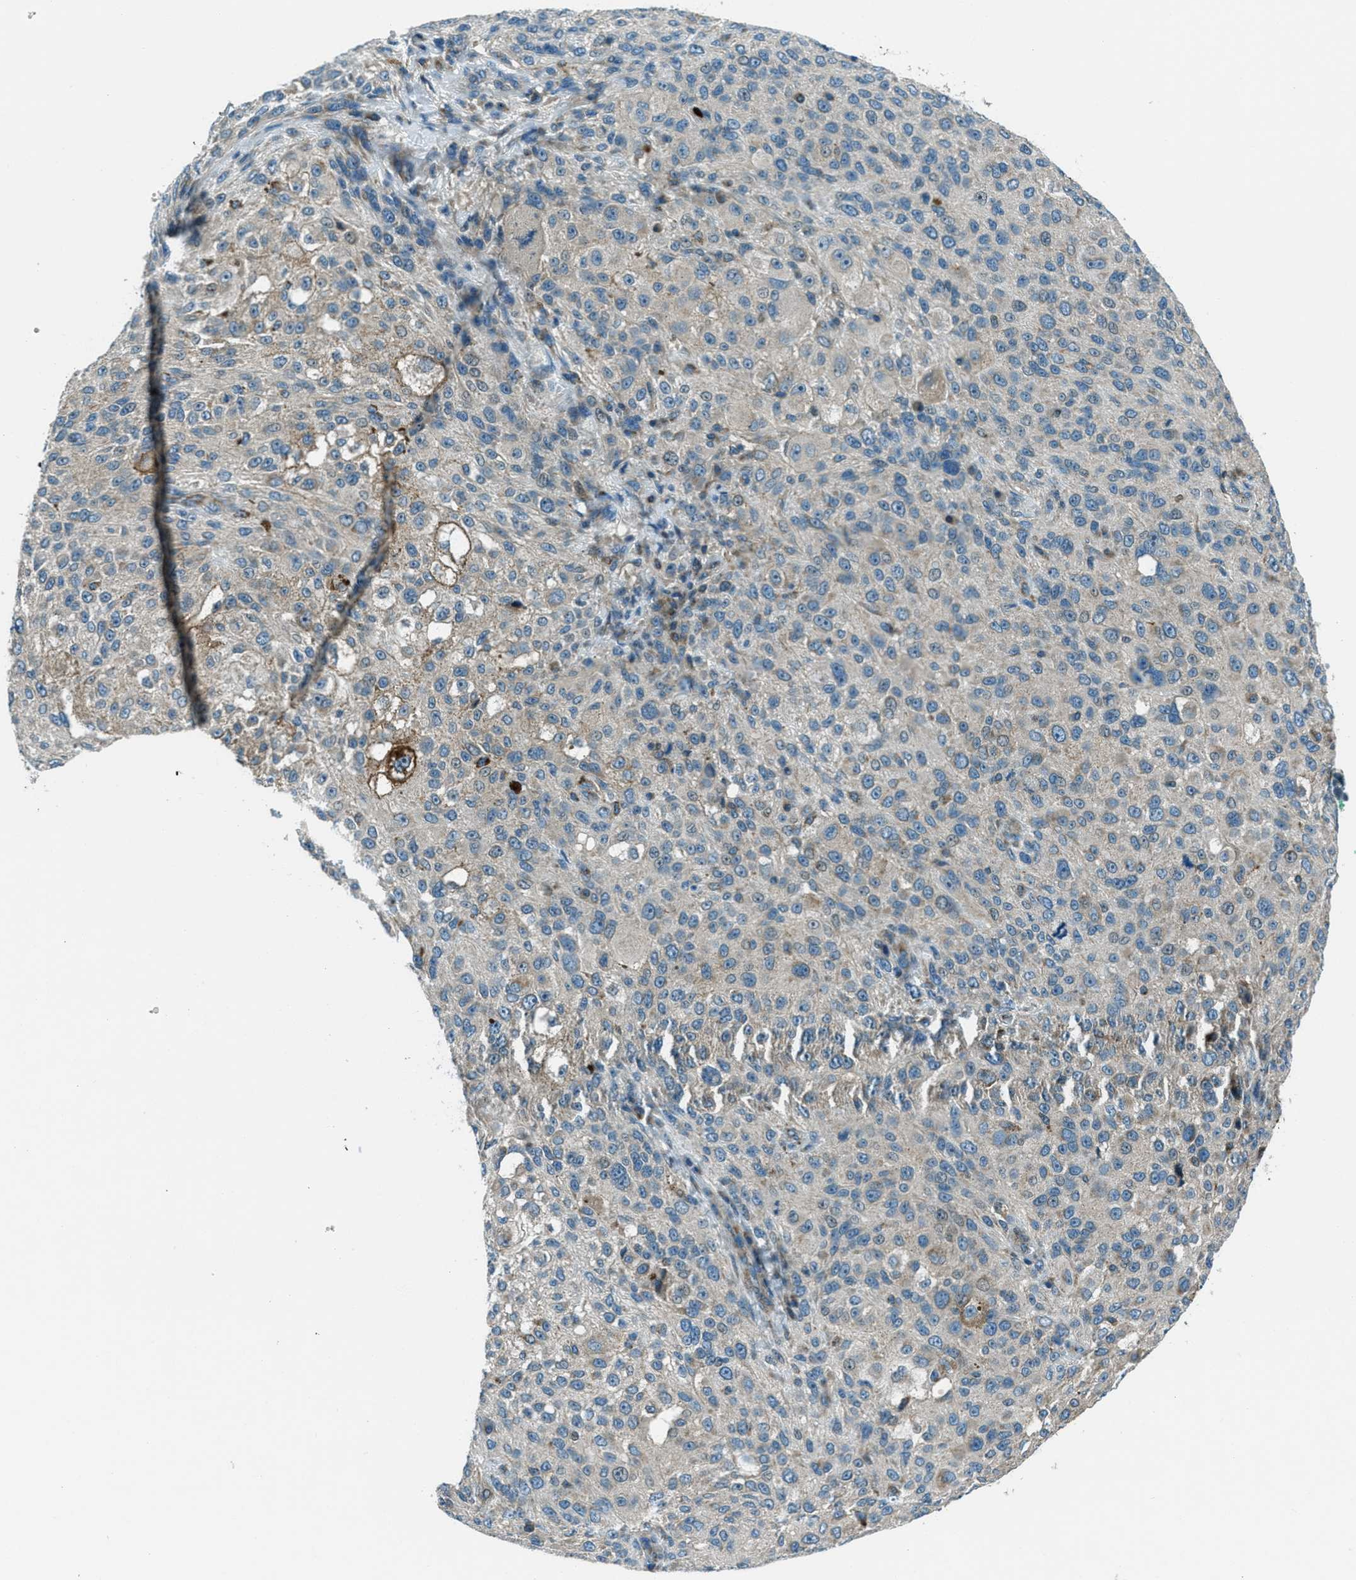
{"staining": {"intensity": "weak", "quantity": "<25%", "location": "cytoplasmic/membranous"}, "tissue": "melanoma", "cell_type": "Tumor cells", "image_type": "cancer", "snomed": [{"axis": "morphology", "description": "Necrosis, NOS"}, {"axis": "morphology", "description": "Malignant melanoma, NOS"}, {"axis": "topography", "description": "Skin"}], "caption": "The histopathology image exhibits no significant staining in tumor cells of malignant melanoma.", "gene": "FAR1", "patient": {"sex": "female", "age": 87}}